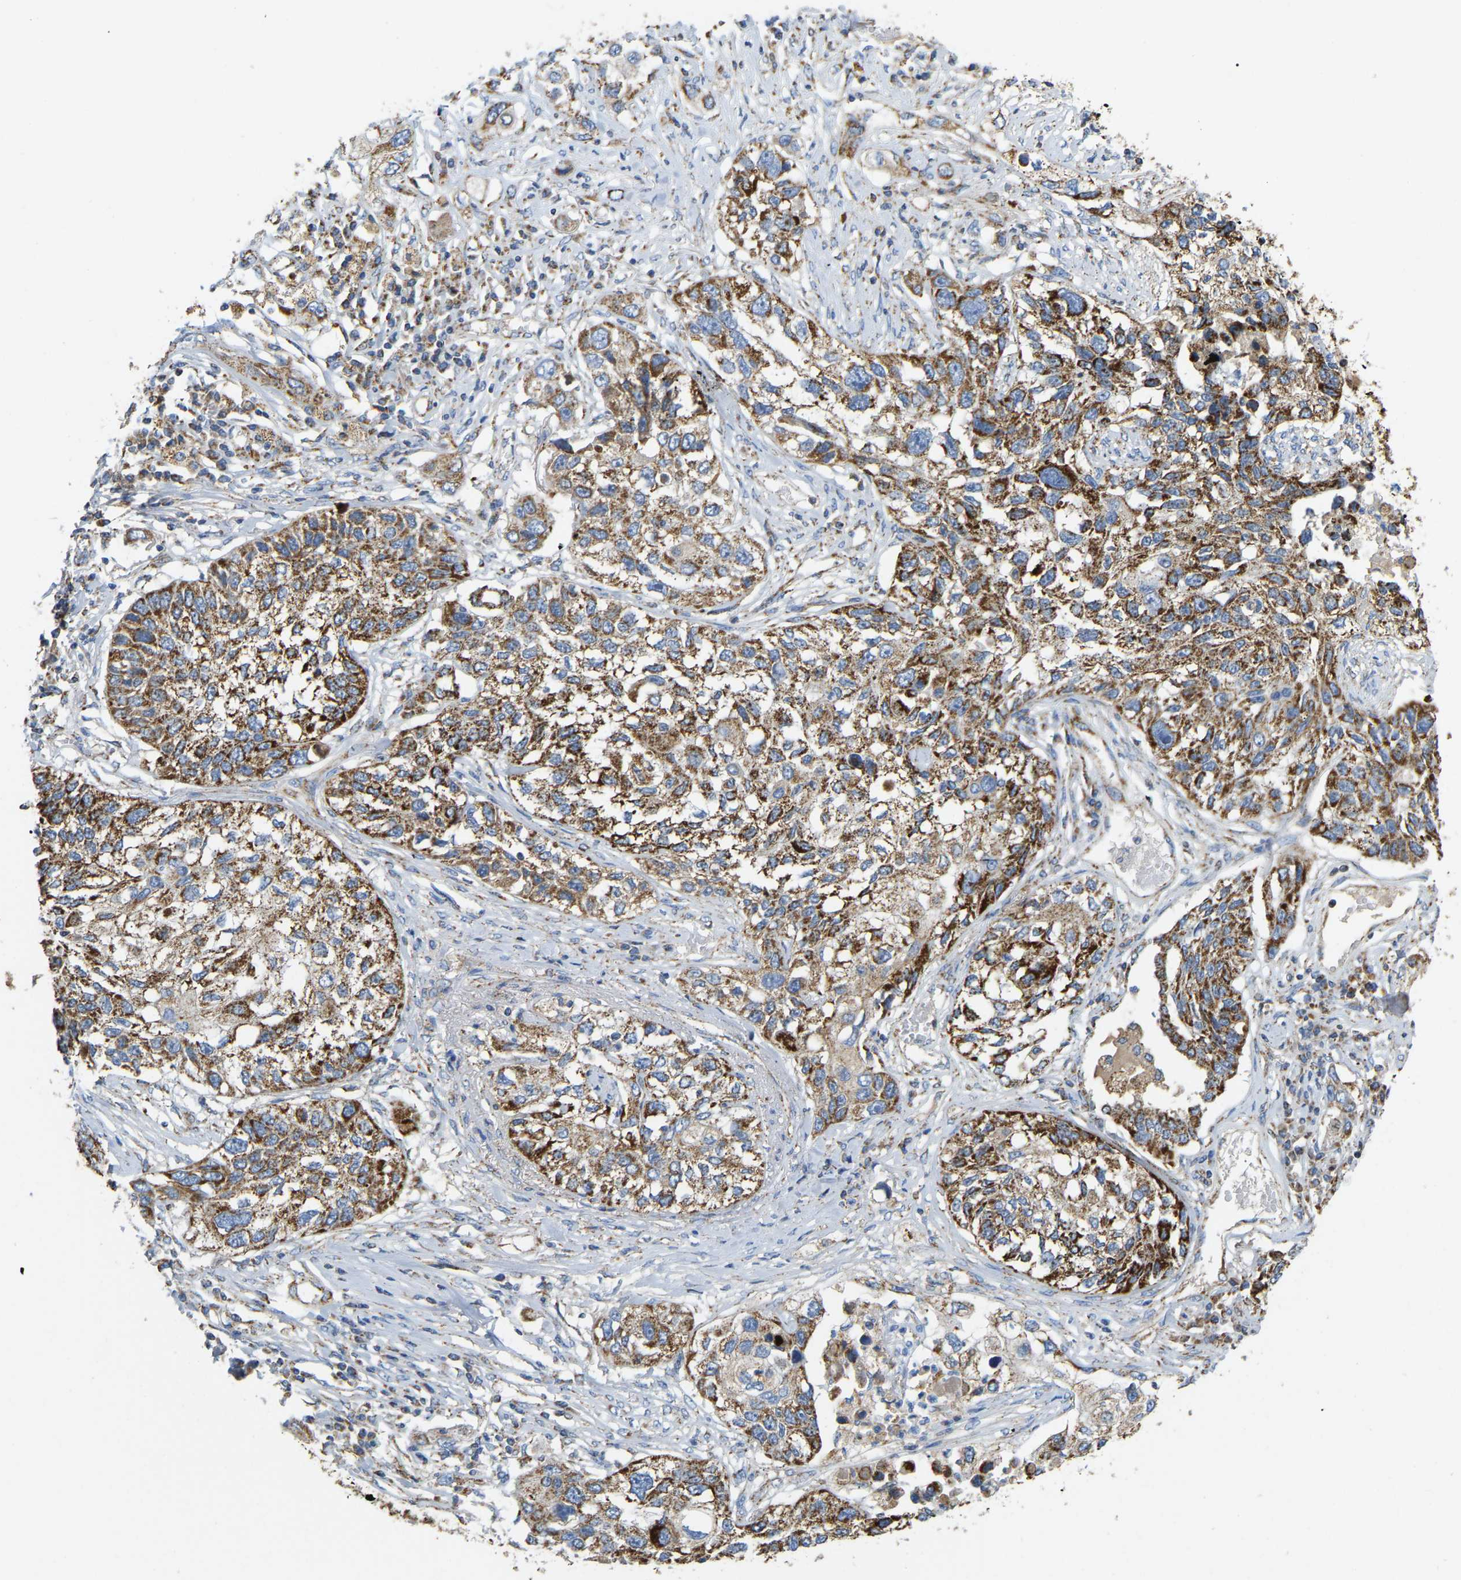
{"staining": {"intensity": "strong", "quantity": ">75%", "location": "cytoplasmic/membranous"}, "tissue": "lung cancer", "cell_type": "Tumor cells", "image_type": "cancer", "snomed": [{"axis": "morphology", "description": "Squamous cell carcinoma, NOS"}, {"axis": "topography", "description": "Lung"}], "caption": "A brown stain labels strong cytoplasmic/membranous staining of a protein in lung squamous cell carcinoma tumor cells.", "gene": "HIBADH", "patient": {"sex": "male", "age": 71}}